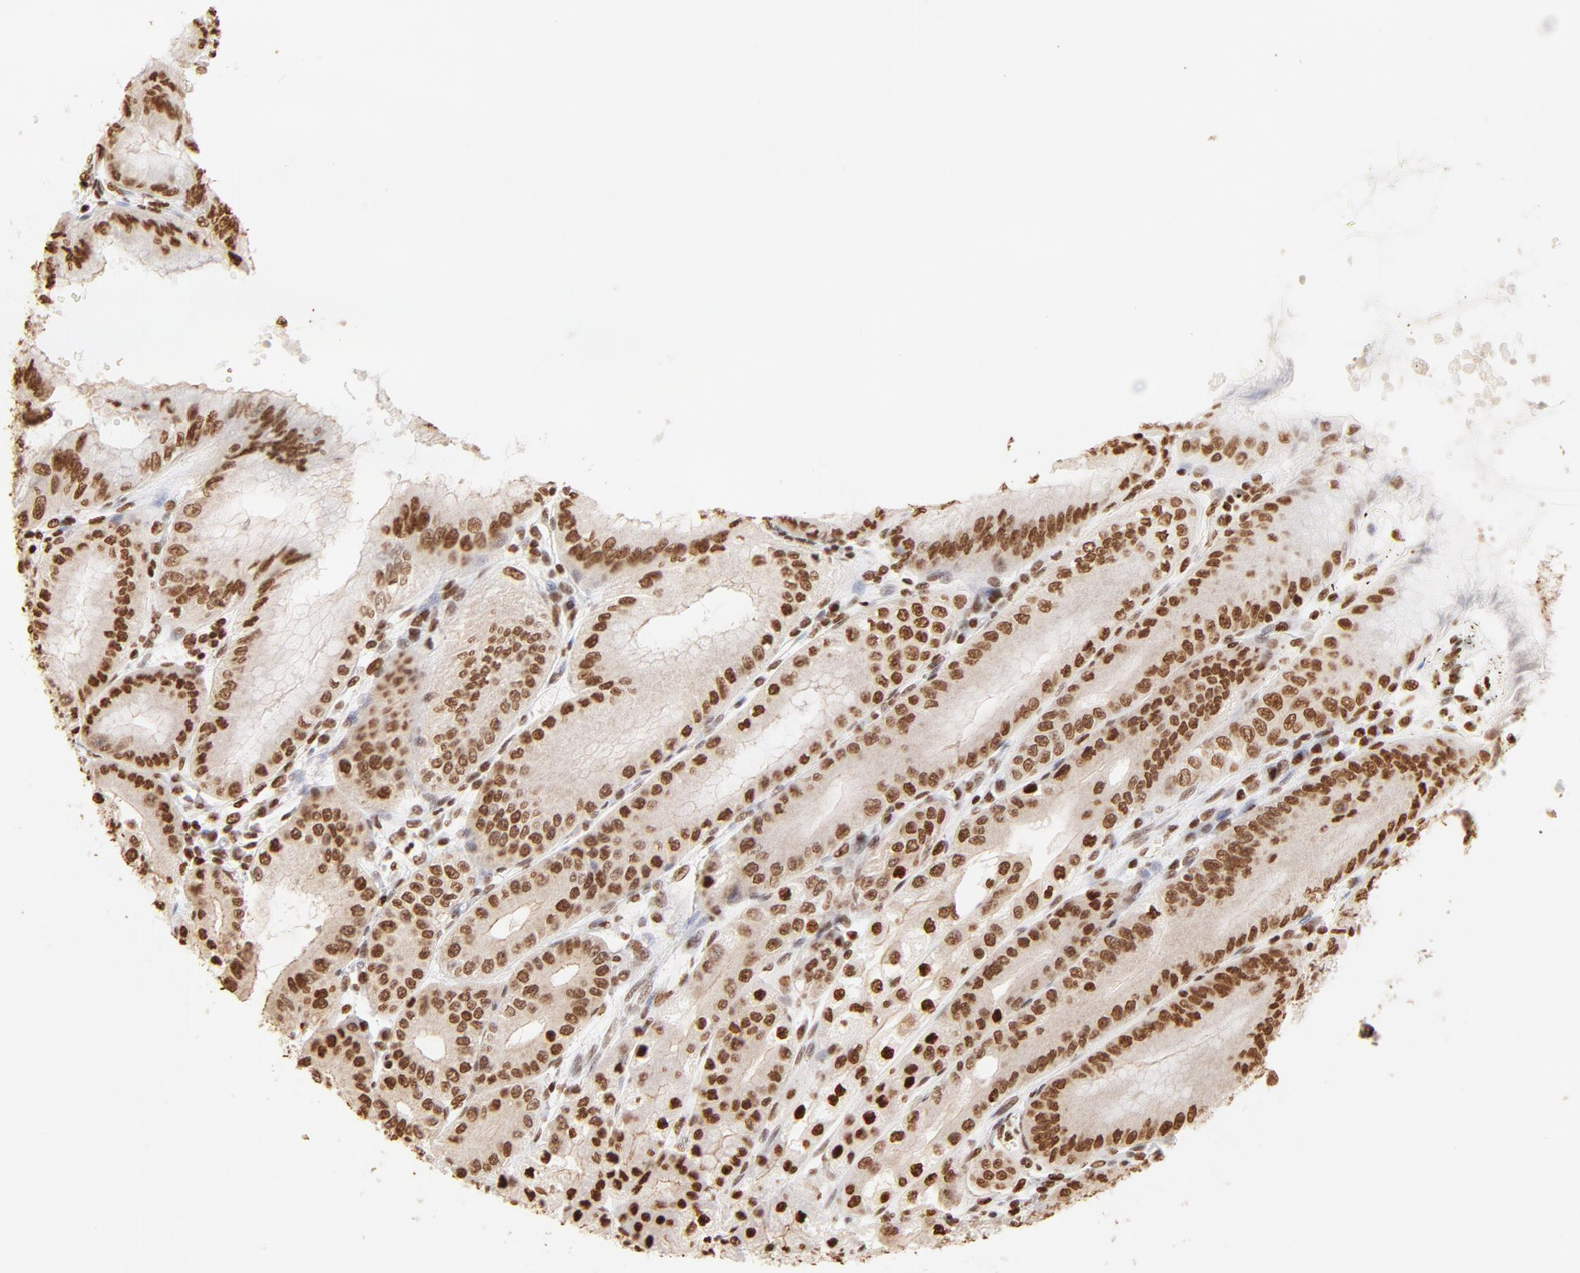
{"staining": {"intensity": "strong", "quantity": ">75%", "location": "cytoplasmic/membranous,nuclear"}, "tissue": "stomach", "cell_type": "Glandular cells", "image_type": "normal", "snomed": [{"axis": "morphology", "description": "Normal tissue, NOS"}, {"axis": "topography", "description": "Stomach, lower"}], "caption": "Immunohistochemistry (IHC) micrograph of benign human stomach stained for a protein (brown), which exhibits high levels of strong cytoplasmic/membranous,nuclear positivity in approximately >75% of glandular cells.", "gene": "ZNF540", "patient": {"sex": "male", "age": 71}}